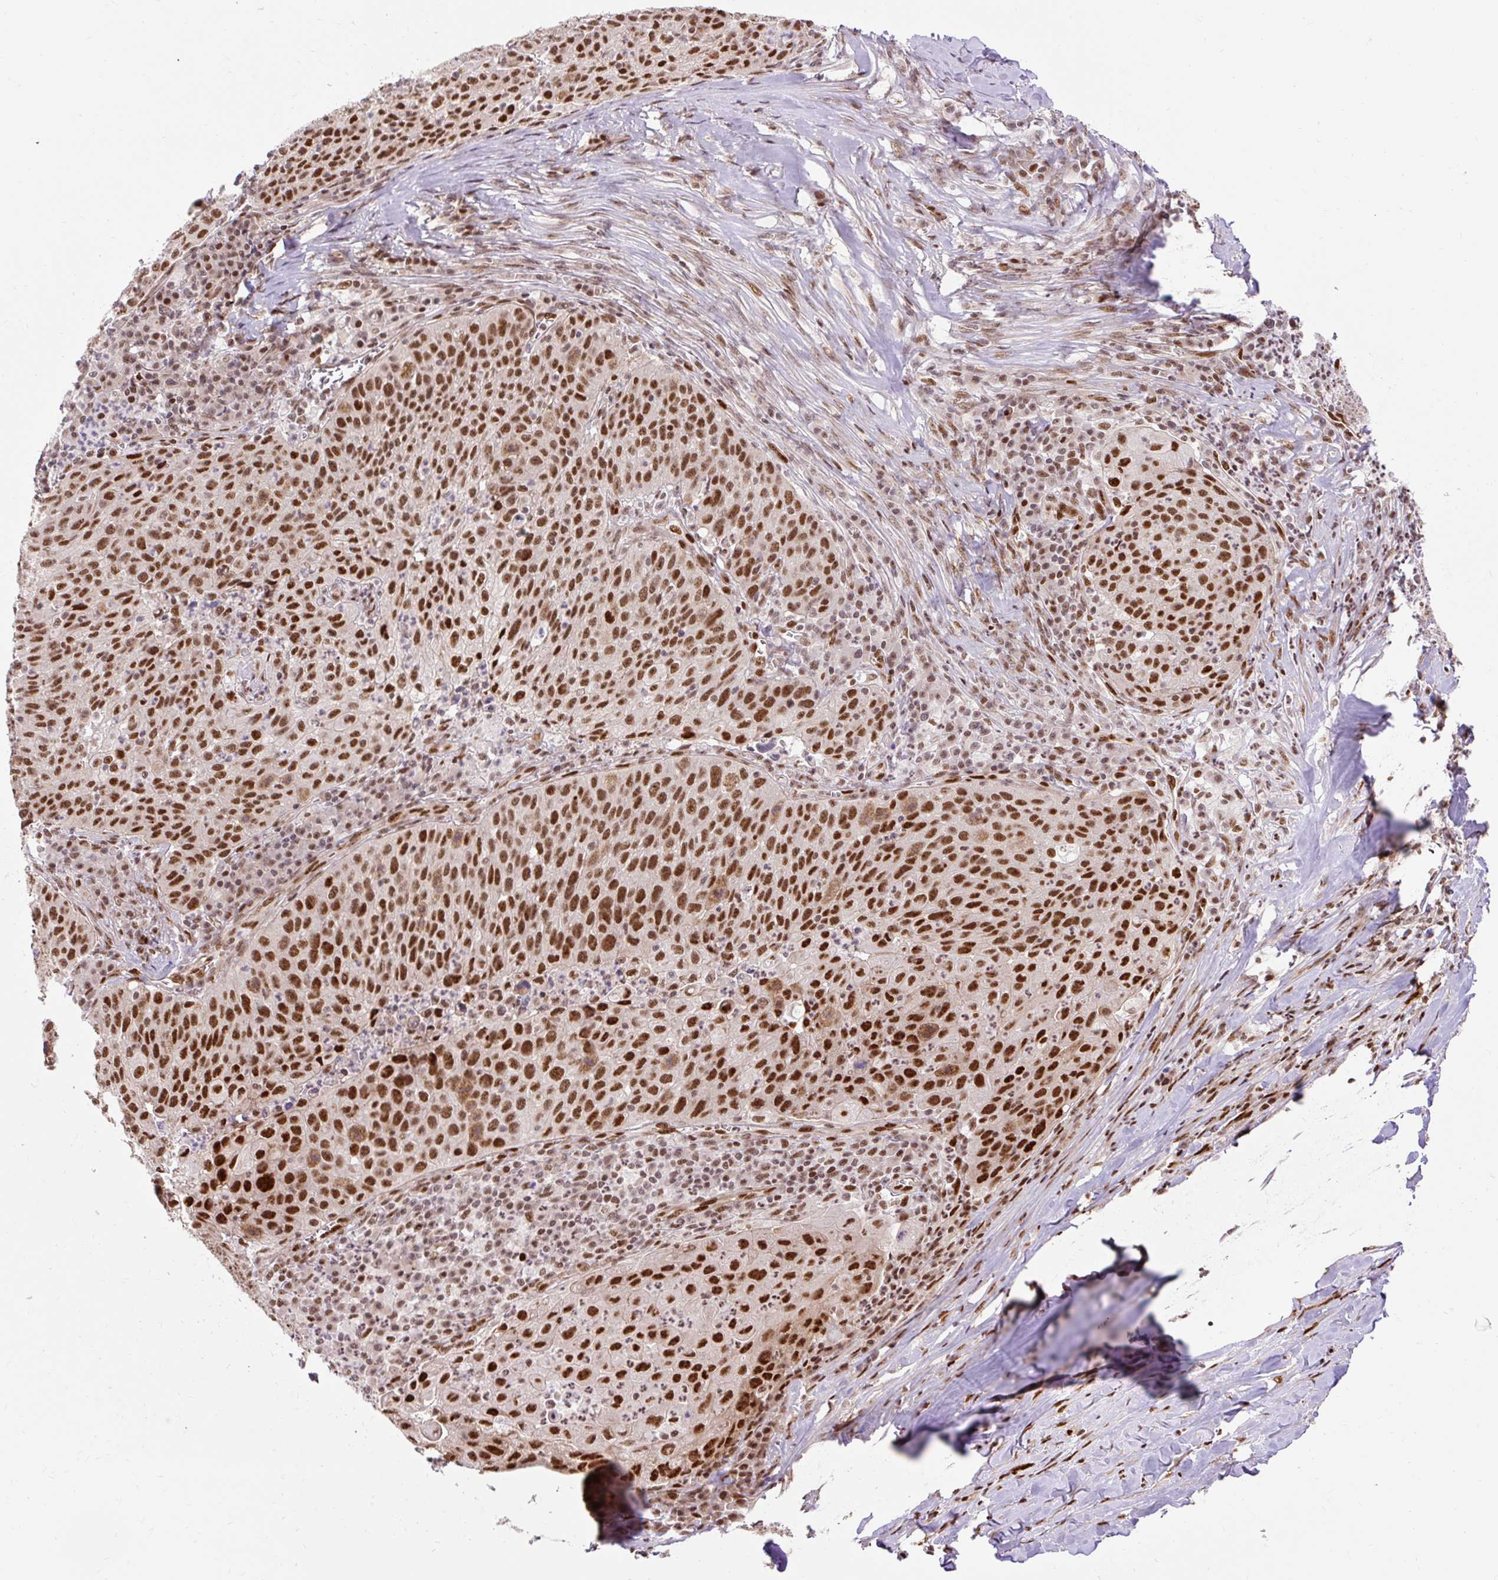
{"staining": {"intensity": "strong", "quantity": ">75%", "location": "nuclear"}, "tissue": "lung cancer", "cell_type": "Tumor cells", "image_type": "cancer", "snomed": [{"axis": "morphology", "description": "Squamous cell carcinoma, NOS"}, {"axis": "morphology", "description": "Squamous cell carcinoma, metastatic, NOS"}, {"axis": "topography", "description": "Bronchus"}, {"axis": "topography", "description": "Lung"}], "caption": "Human lung cancer (metastatic squamous cell carcinoma) stained for a protein (brown) exhibits strong nuclear positive staining in approximately >75% of tumor cells.", "gene": "MECOM", "patient": {"sex": "male", "age": 62}}